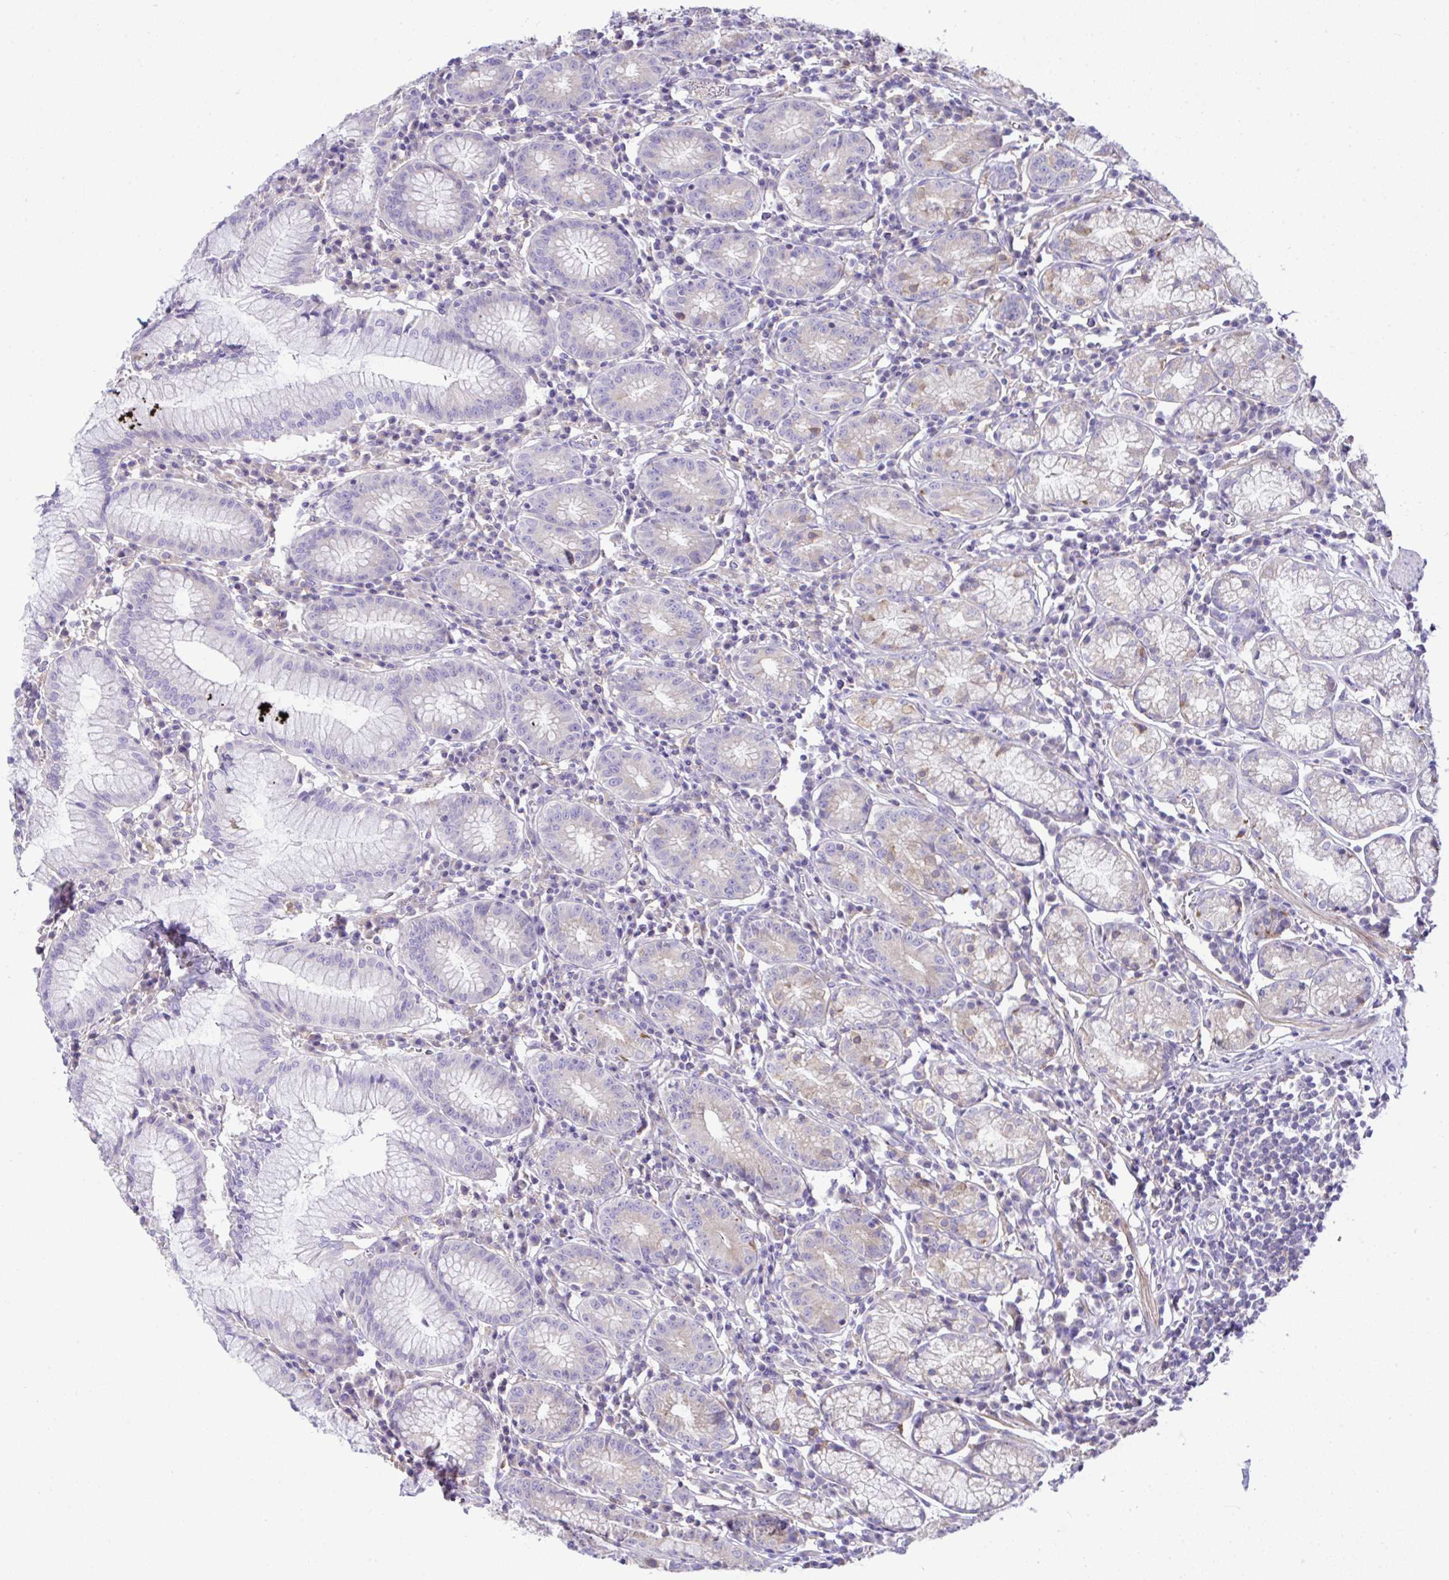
{"staining": {"intensity": "weak", "quantity": "<25%", "location": "cytoplasmic/membranous"}, "tissue": "stomach", "cell_type": "Glandular cells", "image_type": "normal", "snomed": [{"axis": "morphology", "description": "Normal tissue, NOS"}, {"axis": "topography", "description": "Stomach"}], "caption": "IHC image of benign human stomach stained for a protein (brown), which demonstrates no expression in glandular cells.", "gene": "OR4P4", "patient": {"sex": "male", "age": 55}}